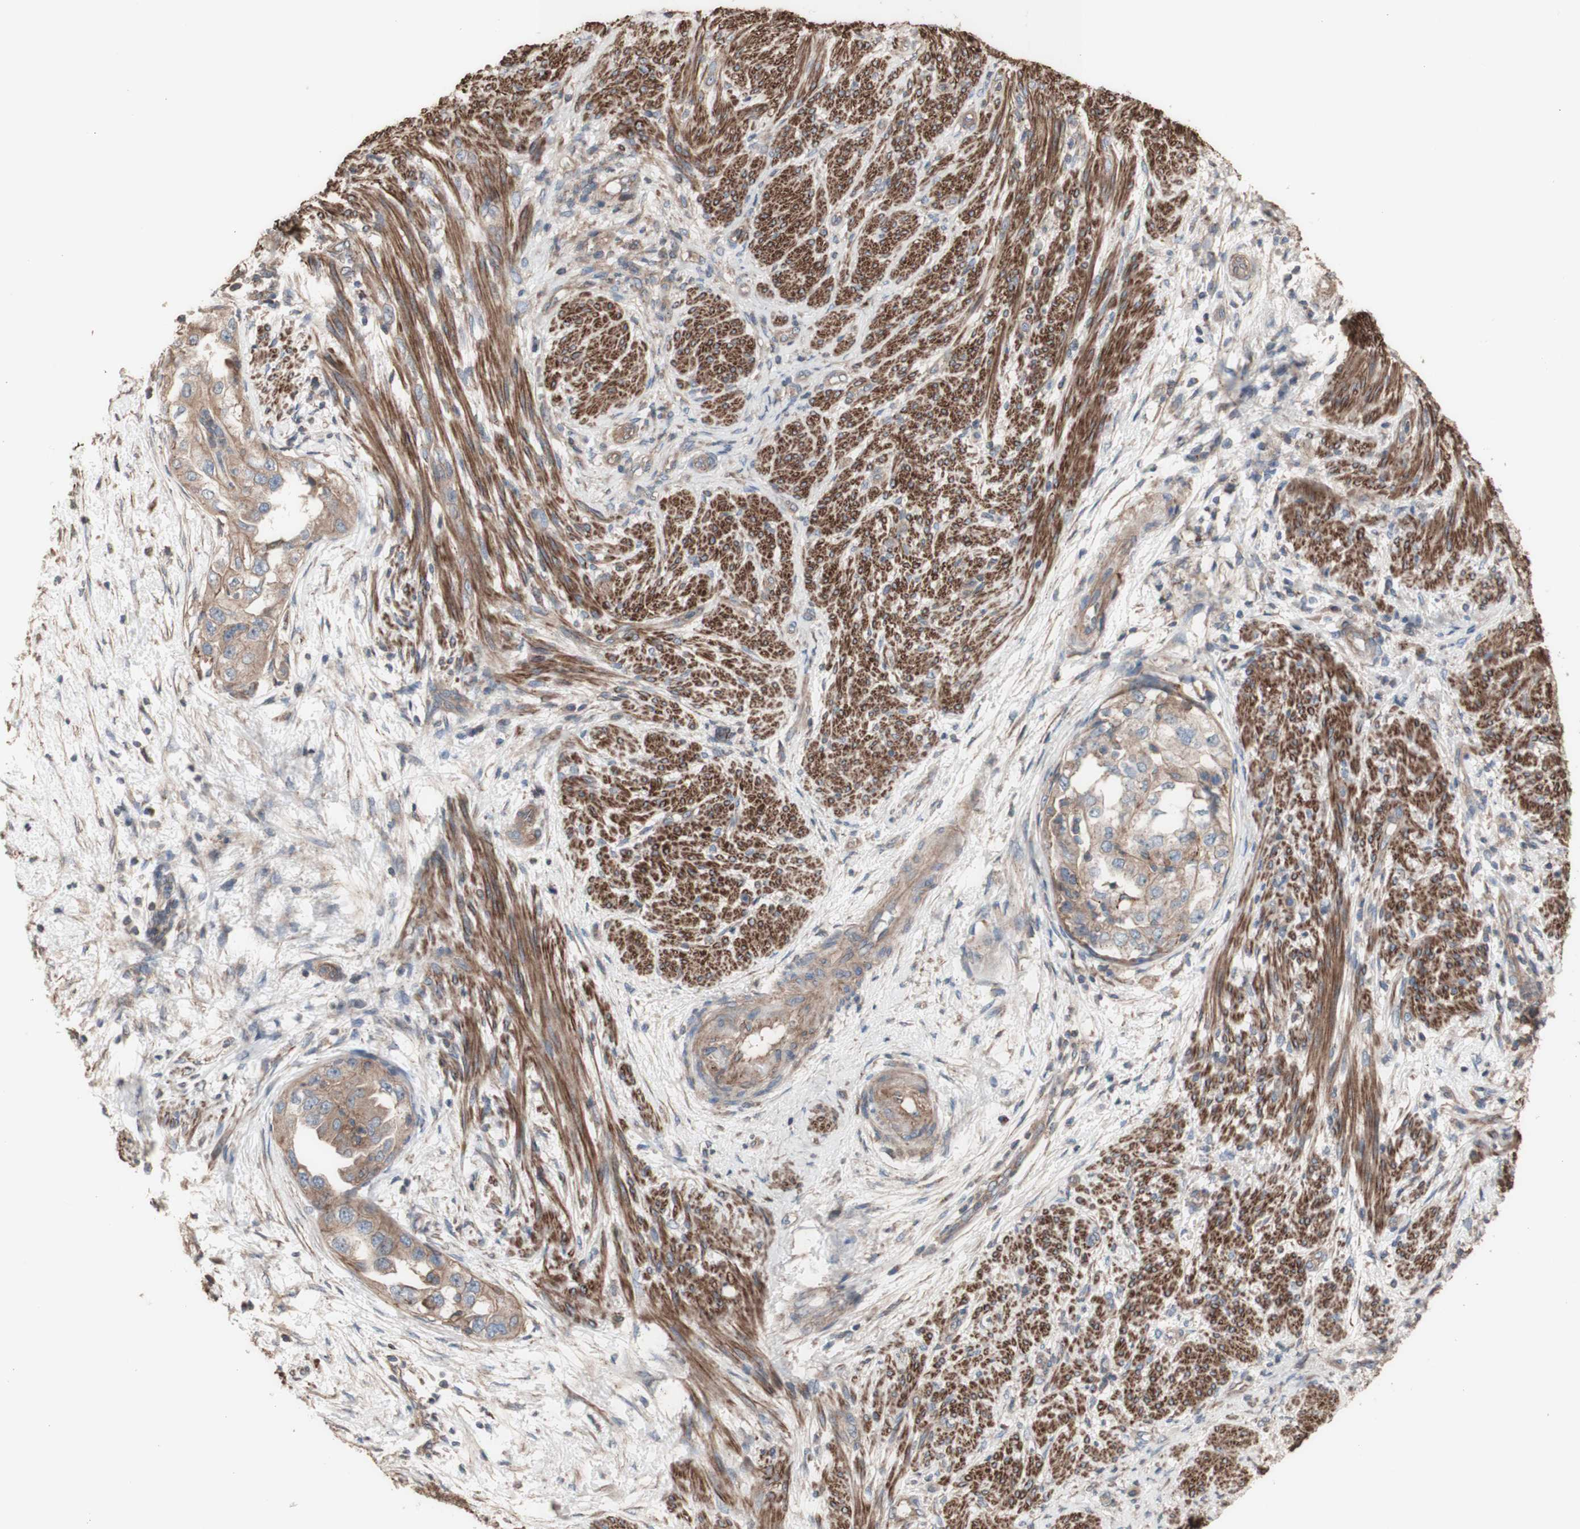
{"staining": {"intensity": "weak", "quantity": ">75%", "location": "cytoplasmic/membranous"}, "tissue": "endometrial cancer", "cell_type": "Tumor cells", "image_type": "cancer", "snomed": [{"axis": "morphology", "description": "Adenocarcinoma, NOS"}, {"axis": "topography", "description": "Endometrium"}], "caption": "IHC (DAB (3,3'-diaminobenzidine)) staining of human endometrial cancer (adenocarcinoma) reveals weak cytoplasmic/membranous protein expression in about >75% of tumor cells.", "gene": "COPB1", "patient": {"sex": "female", "age": 85}}